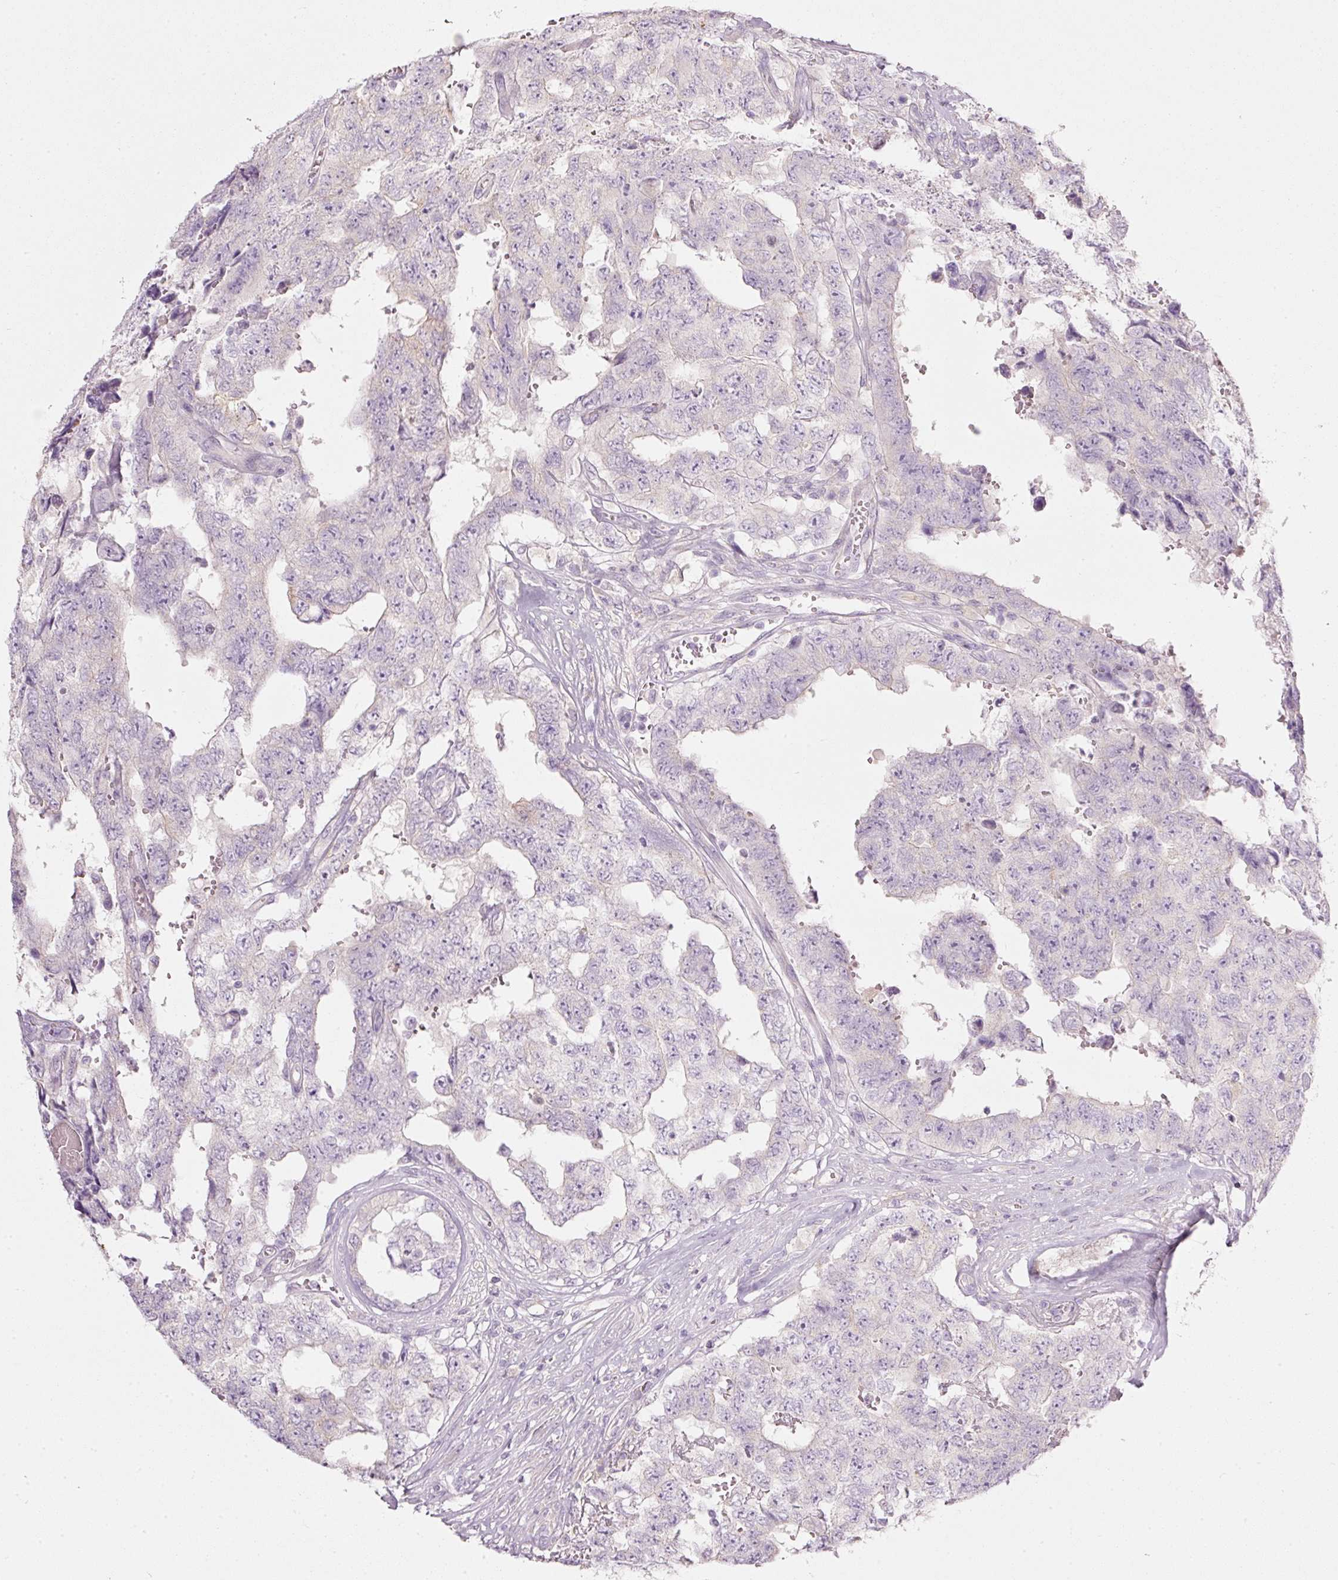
{"staining": {"intensity": "negative", "quantity": "none", "location": "none"}, "tissue": "testis cancer", "cell_type": "Tumor cells", "image_type": "cancer", "snomed": [{"axis": "morphology", "description": "Normal tissue, NOS"}, {"axis": "morphology", "description": "Carcinoma, Embryonal, NOS"}, {"axis": "topography", "description": "Testis"}, {"axis": "topography", "description": "Epididymis"}], "caption": "This histopathology image is of testis embryonal carcinoma stained with immunohistochemistry to label a protein in brown with the nuclei are counter-stained blue. There is no positivity in tumor cells.", "gene": "PDXDC1", "patient": {"sex": "male", "age": 25}}